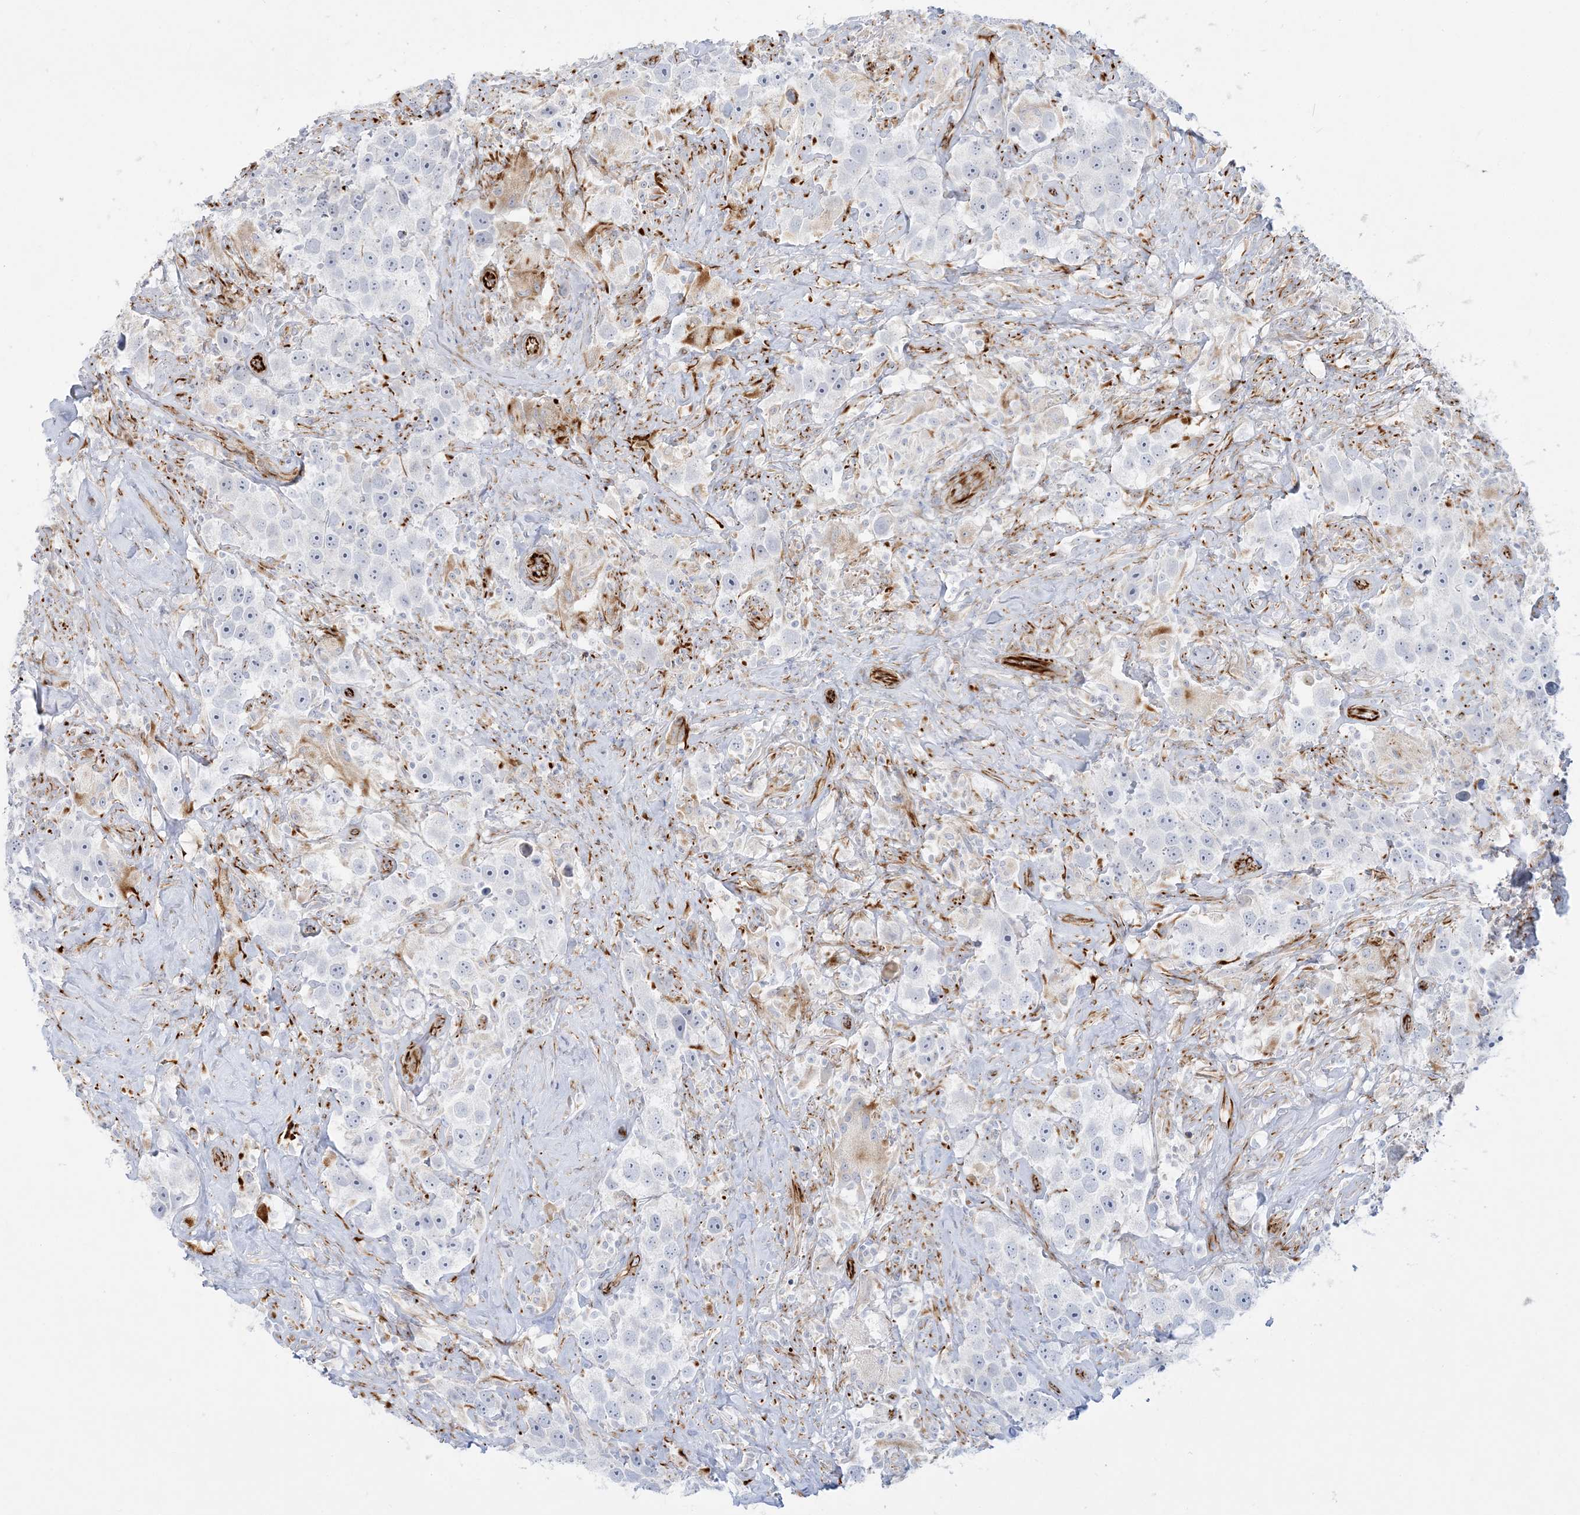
{"staining": {"intensity": "negative", "quantity": "none", "location": "none"}, "tissue": "testis cancer", "cell_type": "Tumor cells", "image_type": "cancer", "snomed": [{"axis": "morphology", "description": "Seminoma, NOS"}, {"axis": "topography", "description": "Testis"}], "caption": "Tumor cells are negative for protein expression in human testis cancer (seminoma).", "gene": "PPIL6", "patient": {"sex": "male", "age": 49}}